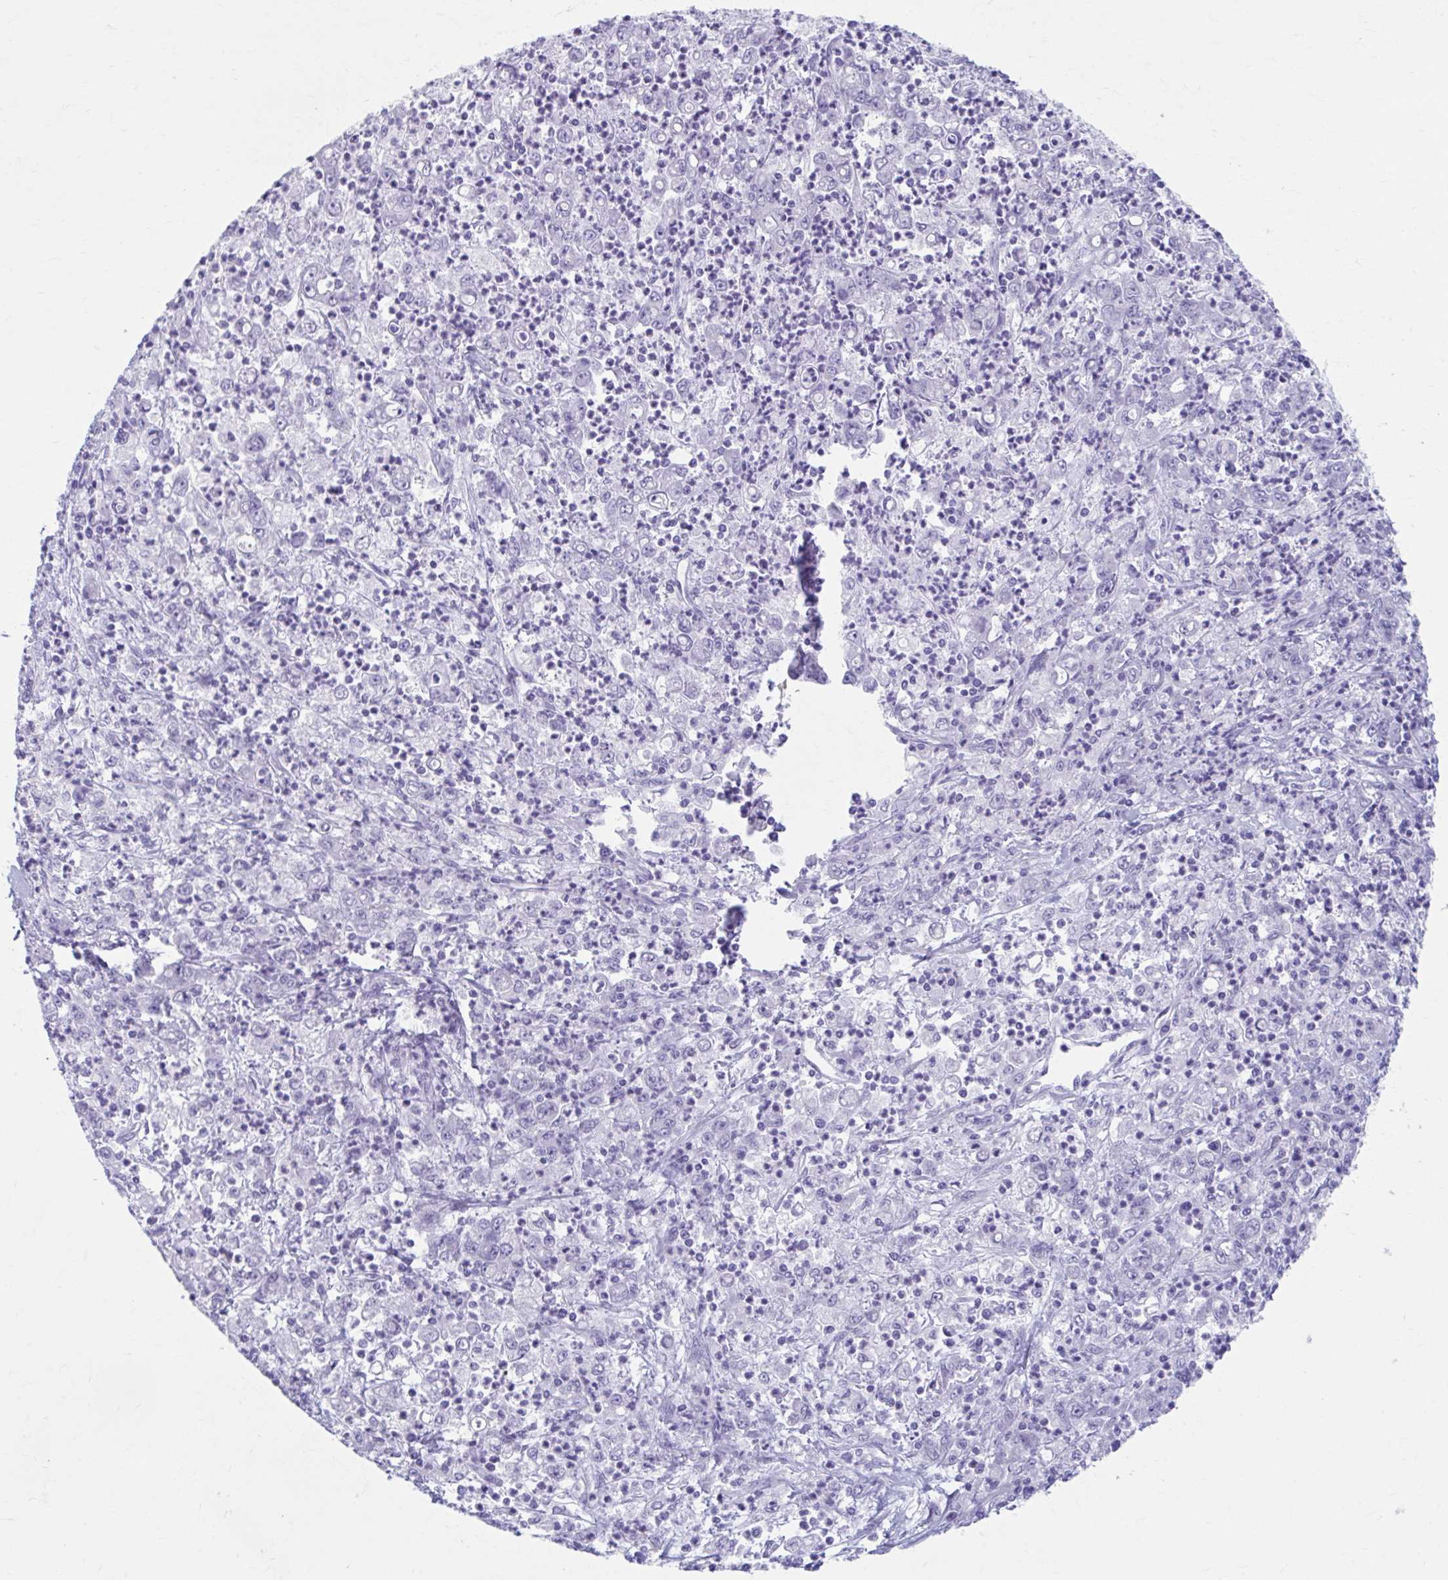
{"staining": {"intensity": "negative", "quantity": "none", "location": "none"}, "tissue": "stomach cancer", "cell_type": "Tumor cells", "image_type": "cancer", "snomed": [{"axis": "morphology", "description": "Adenocarcinoma, NOS"}, {"axis": "topography", "description": "Stomach, lower"}], "caption": "This is a image of IHC staining of stomach cancer (adenocarcinoma), which shows no positivity in tumor cells.", "gene": "KCNE2", "patient": {"sex": "female", "age": 71}}